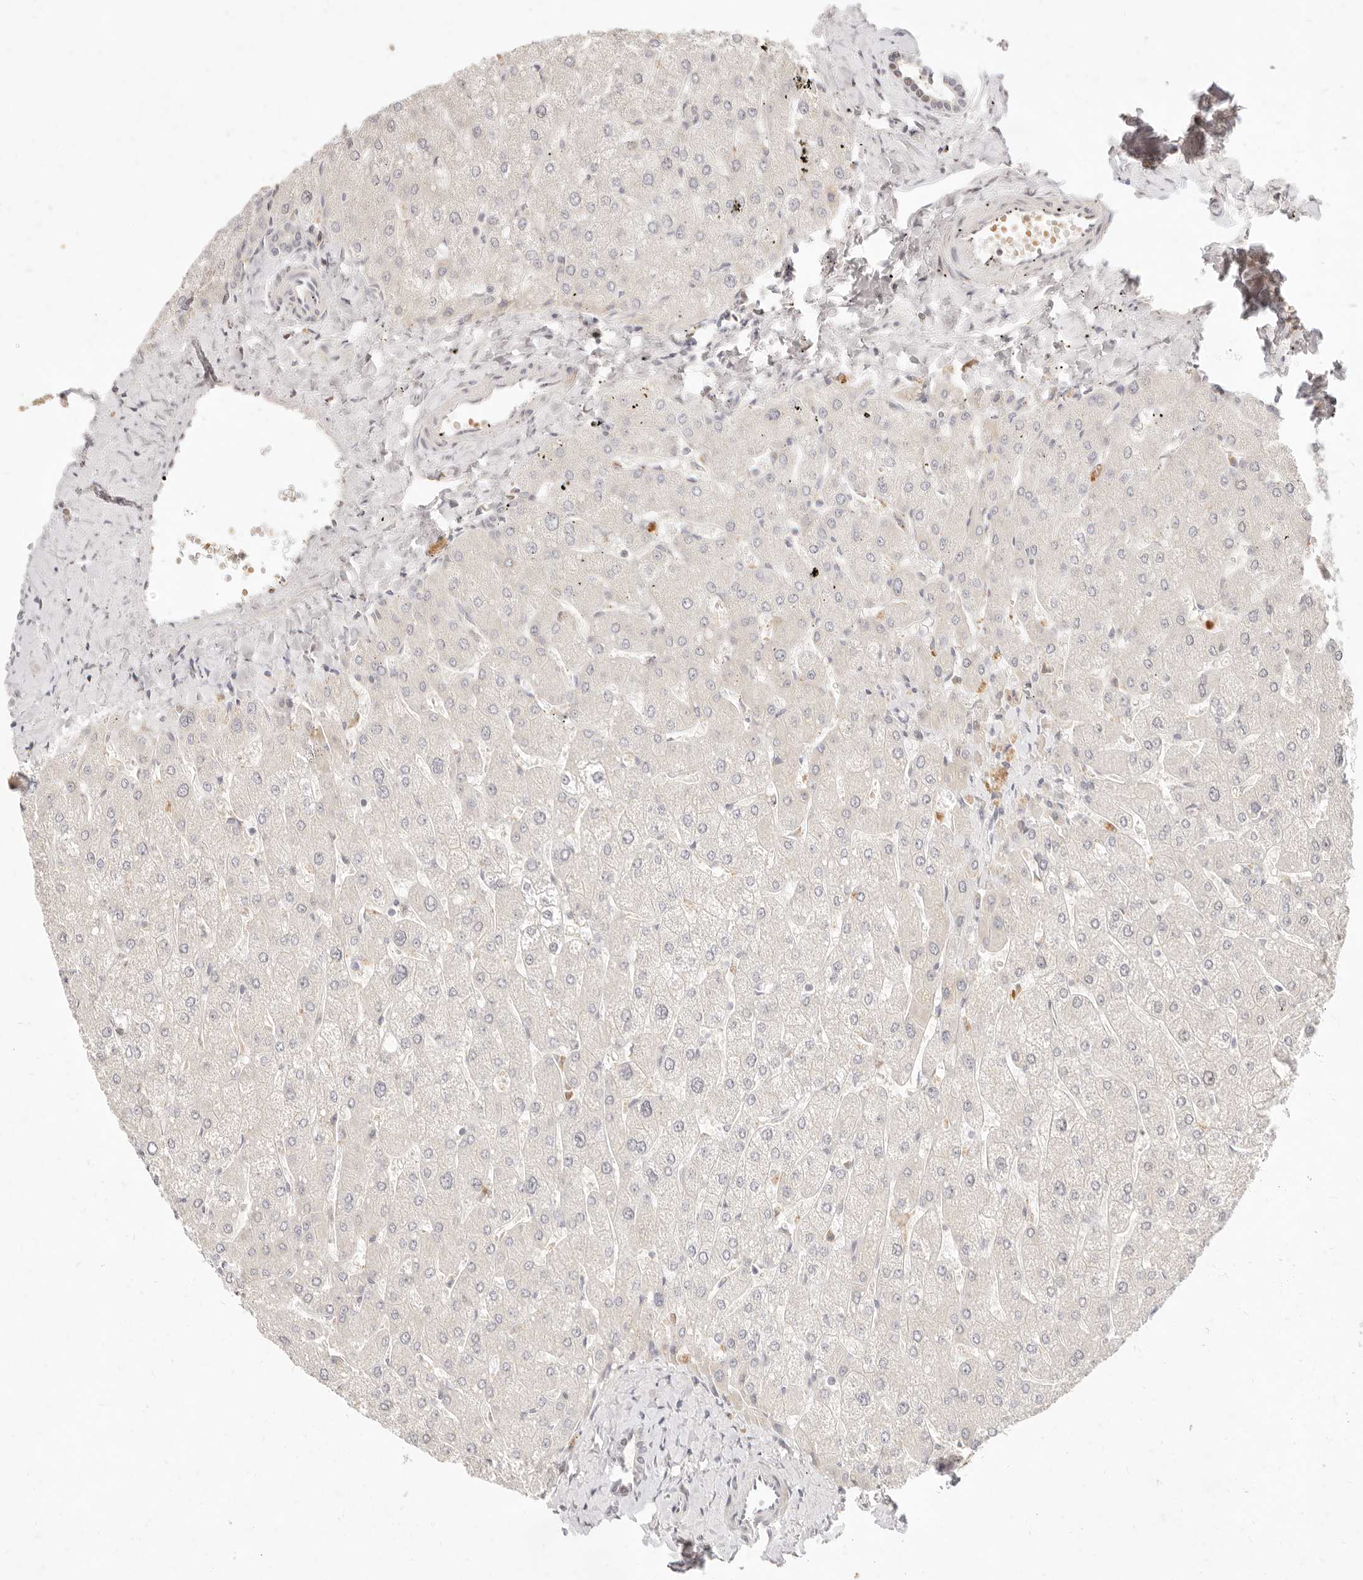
{"staining": {"intensity": "negative", "quantity": "none", "location": "none"}, "tissue": "liver", "cell_type": "Cholangiocytes", "image_type": "normal", "snomed": [{"axis": "morphology", "description": "Normal tissue, NOS"}, {"axis": "topography", "description": "Liver"}], "caption": "Immunohistochemistry (IHC) of unremarkable liver displays no staining in cholangiocytes.", "gene": "ASCL3", "patient": {"sex": "male", "age": 55}}